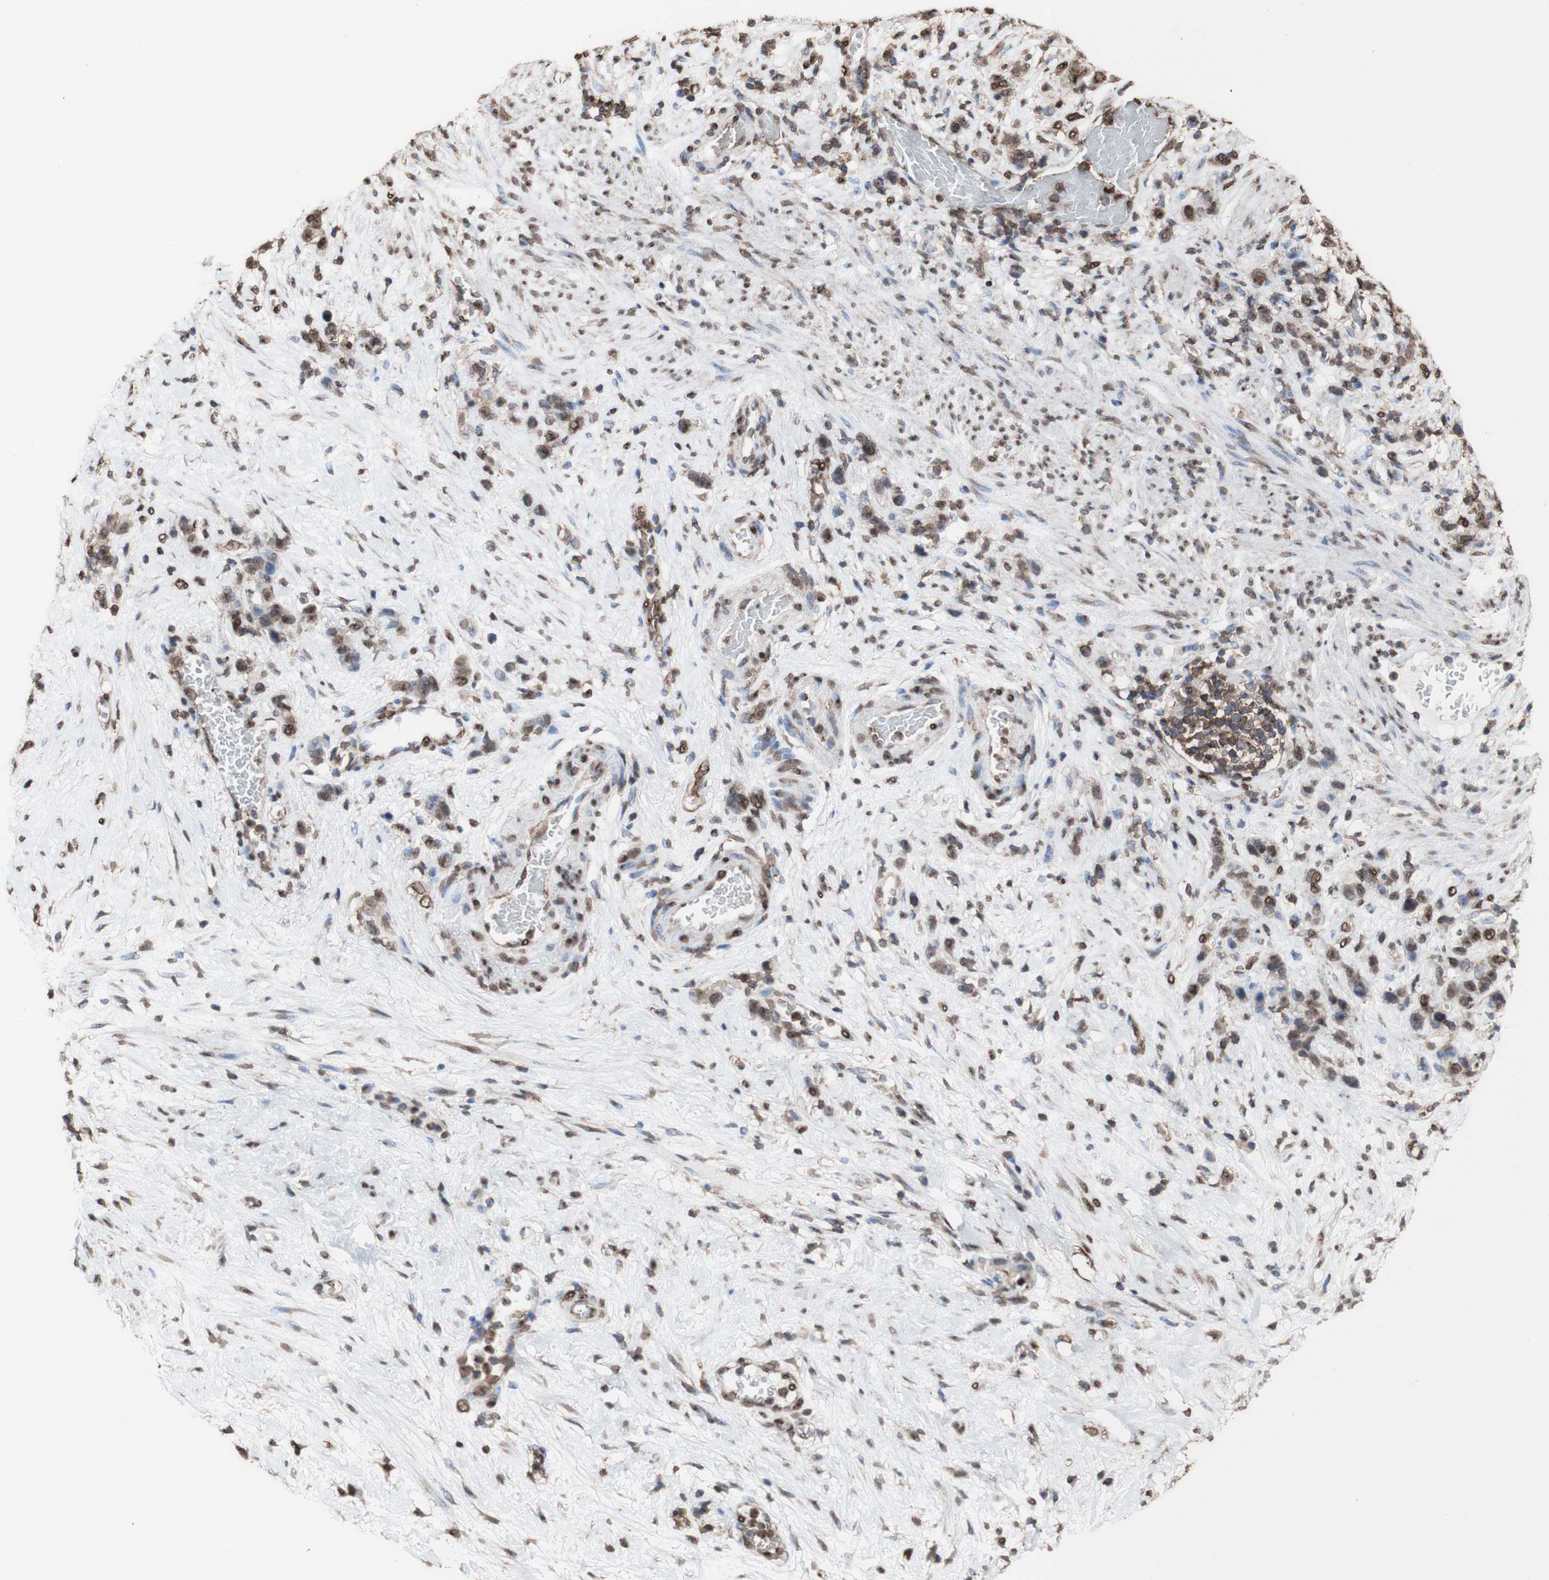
{"staining": {"intensity": "moderate", "quantity": "25%-75%", "location": "cytoplasmic/membranous,nuclear"}, "tissue": "stomach cancer", "cell_type": "Tumor cells", "image_type": "cancer", "snomed": [{"axis": "morphology", "description": "Adenocarcinoma, NOS"}, {"axis": "morphology", "description": "Adenocarcinoma, High grade"}, {"axis": "topography", "description": "Stomach, upper"}, {"axis": "topography", "description": "Stomach, lower"}], "caption": "Immunohistochemistry (IHC) (DAB (3,3'-diaminobenzidine)) staining of stomach high-grade adenocarcinoma displays moderate cytoplasmic/membranous and nuclear protein staining in approximately 25%-75% of tumor cells.", "gene": "PIDD1", "patient": {"sex": "female", "age": 65}}